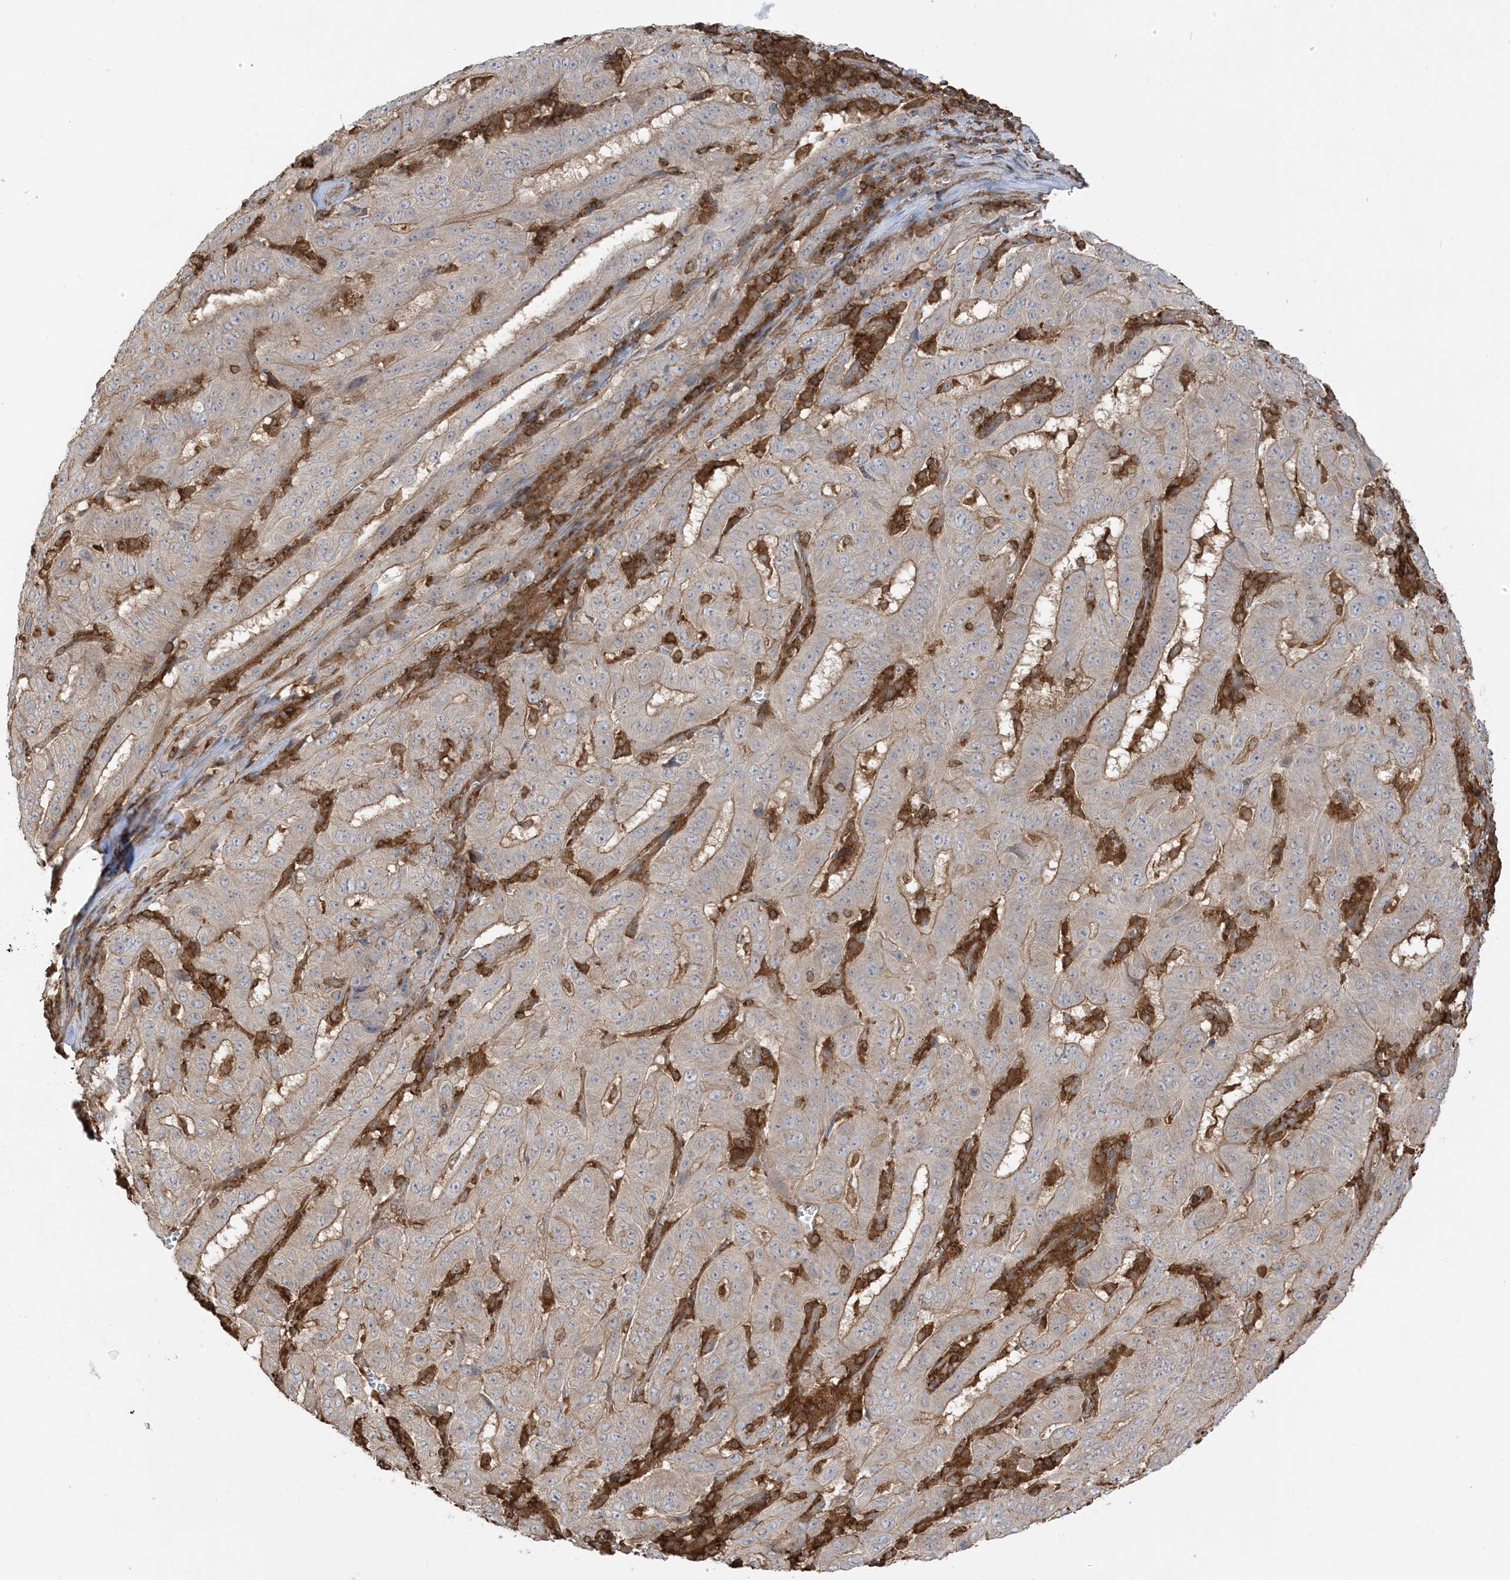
{"staining": {"intensity": "moderate", "quantity": "25%-75%", "location": "cytoplasmic/membranous"}, "tissue": "pancreatic cancer", "cell_type": "Tumor cells", "image_type": "cancer", "snomed": [{"axis": "morphology", "description": "Adenocarcinoma, NOS"}, {"axis": "topography", "description": "Pancreas"}], "caption": "Pancreatic adenocarcinoma was stained to show a protein in brown. There is medium levels of moderate cytoplasmic/membranous positivity in about 25%-75% of tumor cells.", "gene": "CAPZB", "patient": {"sex": "male", "age": 63}}